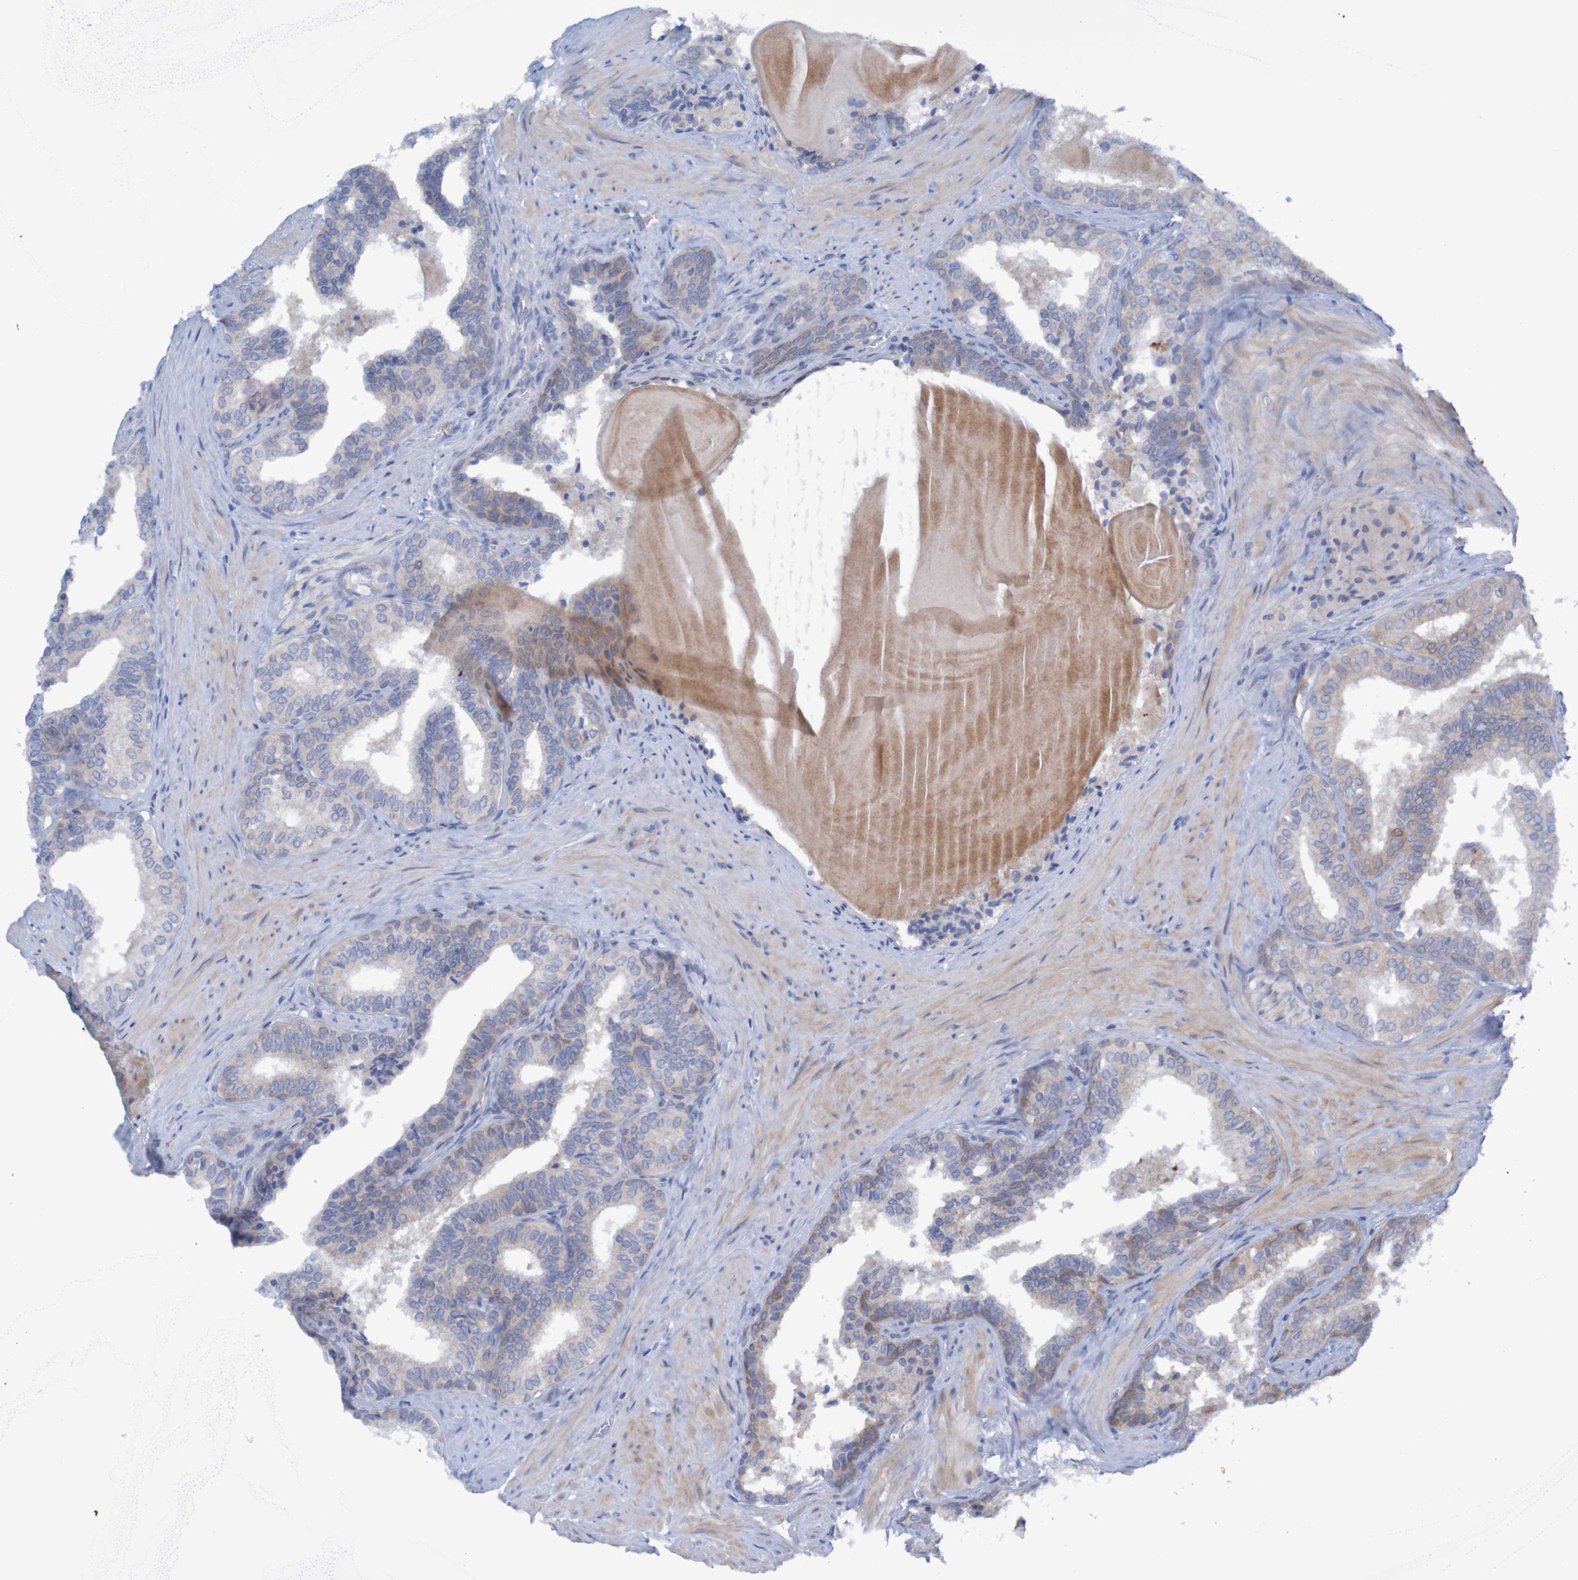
{"staining": {"intensity": "negative", "quantity": "none", "location": "none"}, "tissue": "prostate cancer", "cell_type": "Tumor cells", "image_type": "cancer", "snomed": [{"axis": "morphology", "description": "Adenocarcinoma, Low grade"}, {"axis": "topography", "description": "Prostate"}], "caption": "Immunohistochemistry of prostate cancer (low-grade adenocarcinoma) reveals no positivity in tumor cells. (DAB (3,3'-diaminobenzidine) immunohistochemistry (IHC), high magnification).", "gene": "ANGPT4", "patient": {"sex": "male", "age": 60}}